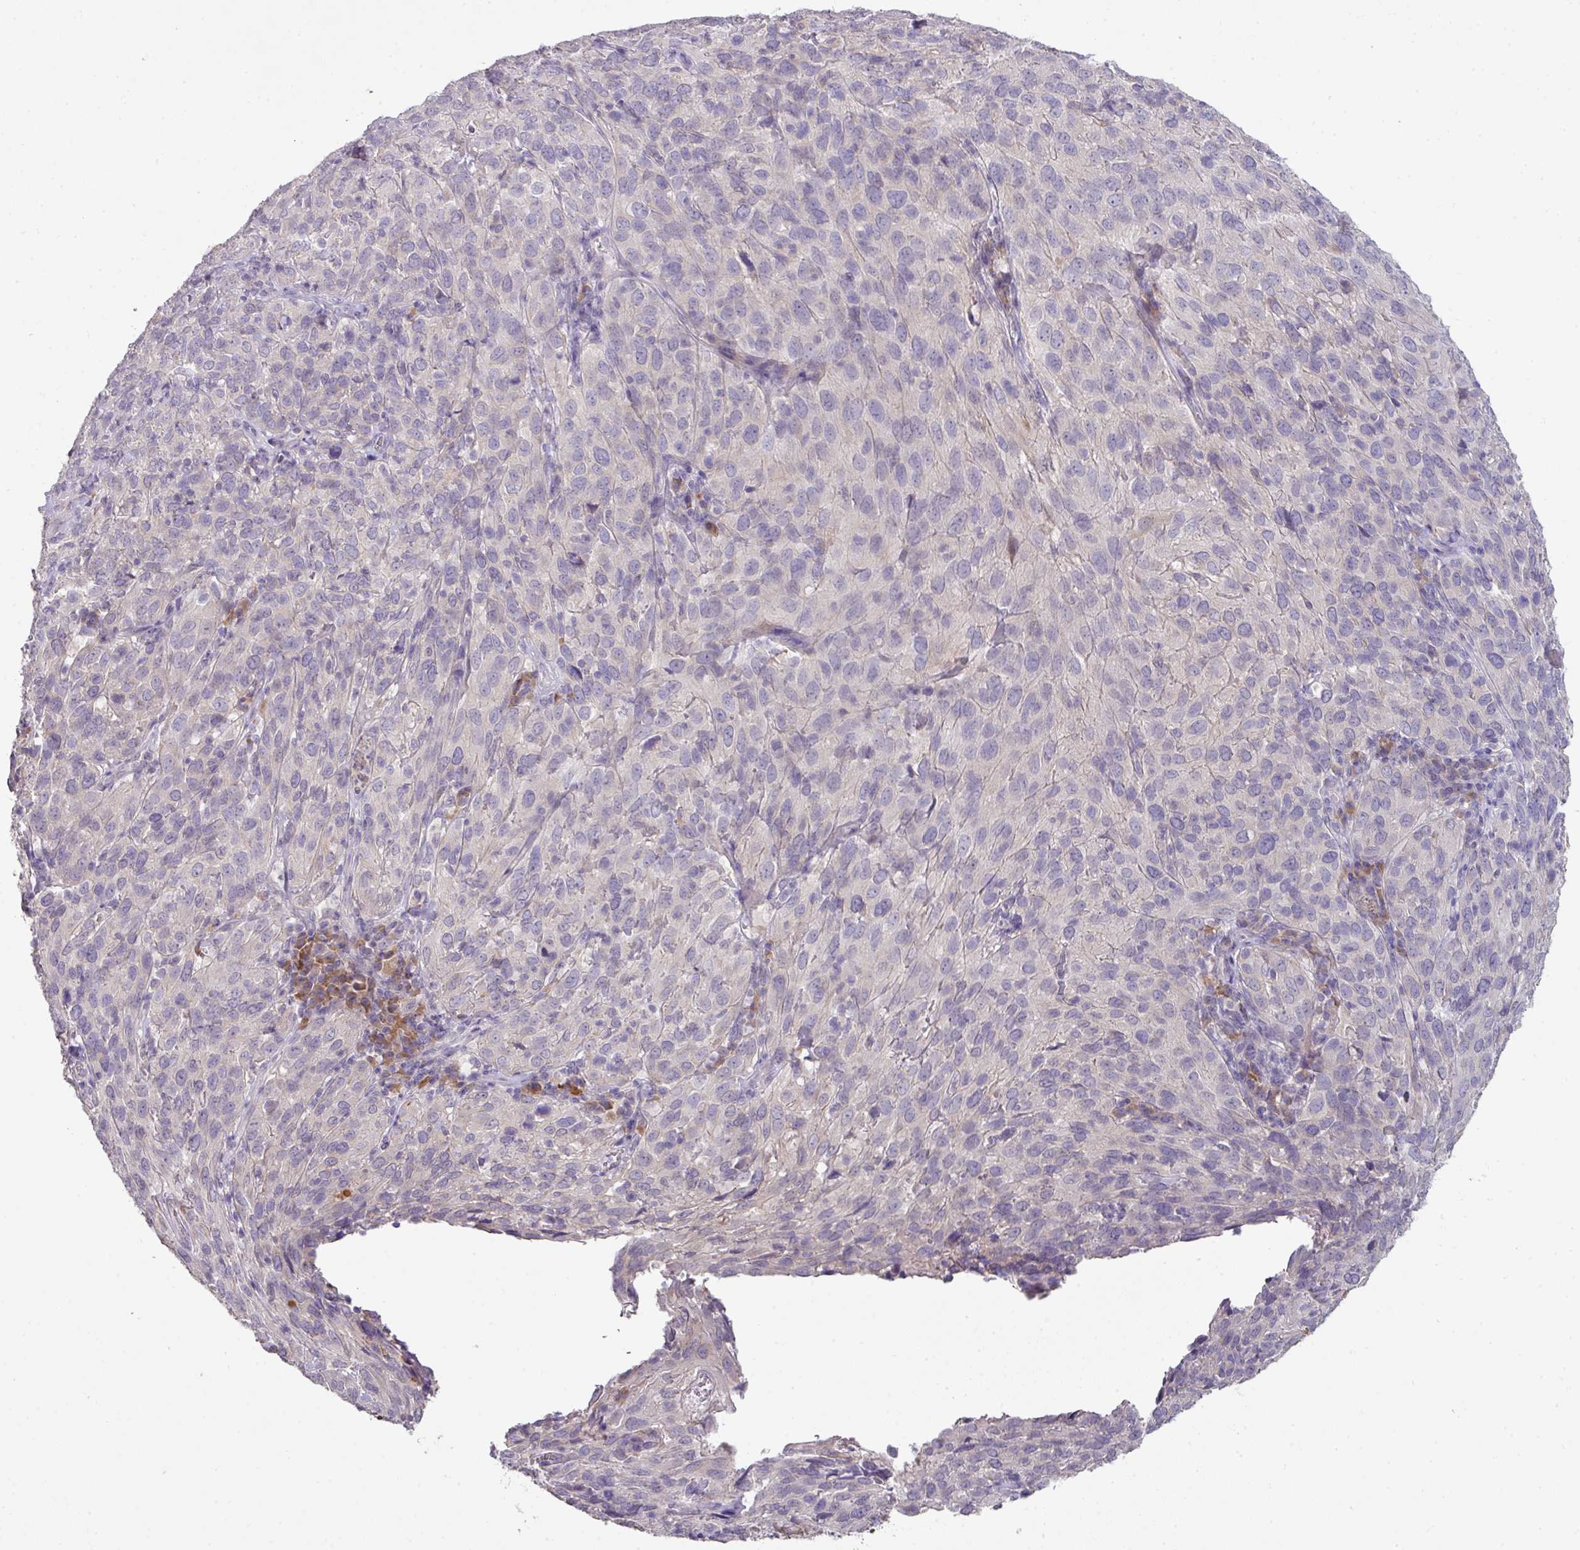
{"staining": {"intensity": "negative", "quantity": "none", "location": "none"}, "tissue": "cervical cancer", "cell_type": "Tumor cells", "image_type": "cancer", "snomed": [{"axis": "morphology", "description": "Squamous cell carcinoma, NOS"}, {"axis": "topography", "description": "Cervix"}], "caption": "DAB immunohistochemical staining of cervical cancer (squamous cell carcinoma) reveals no significant expression in tumor cells.", "gene": "ZNF266", "patient": {"sex": "female", "age": 51}}